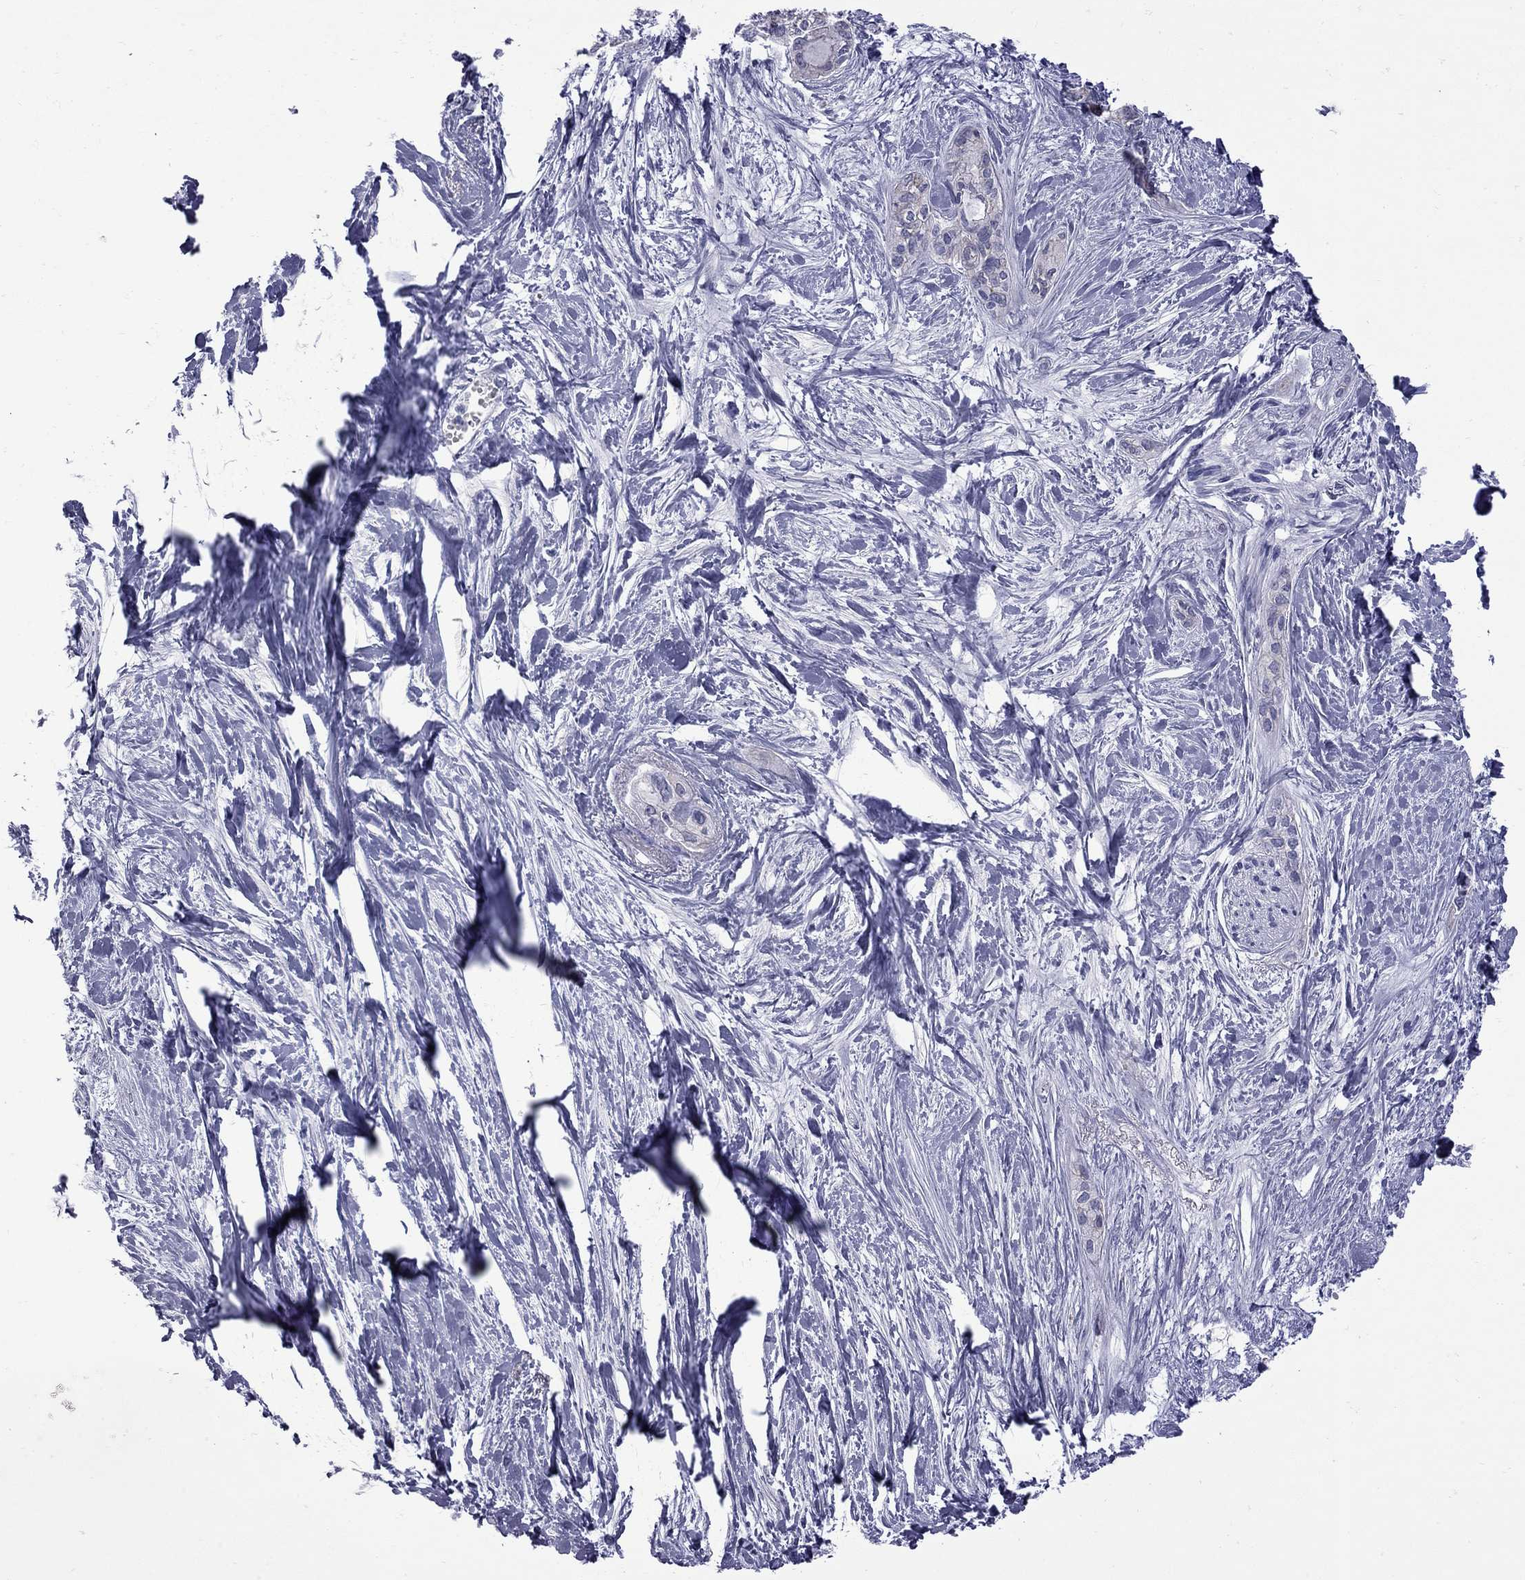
{"staining": {"intensity": "negative", "quantity": "none", "location": "none"}, "tissue": "pancreatic cancer", "cell_type": "Tumor cells", "image_type": "cancer", "snomed": [{"axis": "morphology", "description": "Adenocarcinoma, NOS"}, {"axis": "topography", "description": "Pancreas"}], "caption": "Histopathology image shows no significant protein expression in tumor cells of adenocarcinoma (pancreatic).", "gene": "NRARP", "patient": {"sex": "female", "age": 50}}